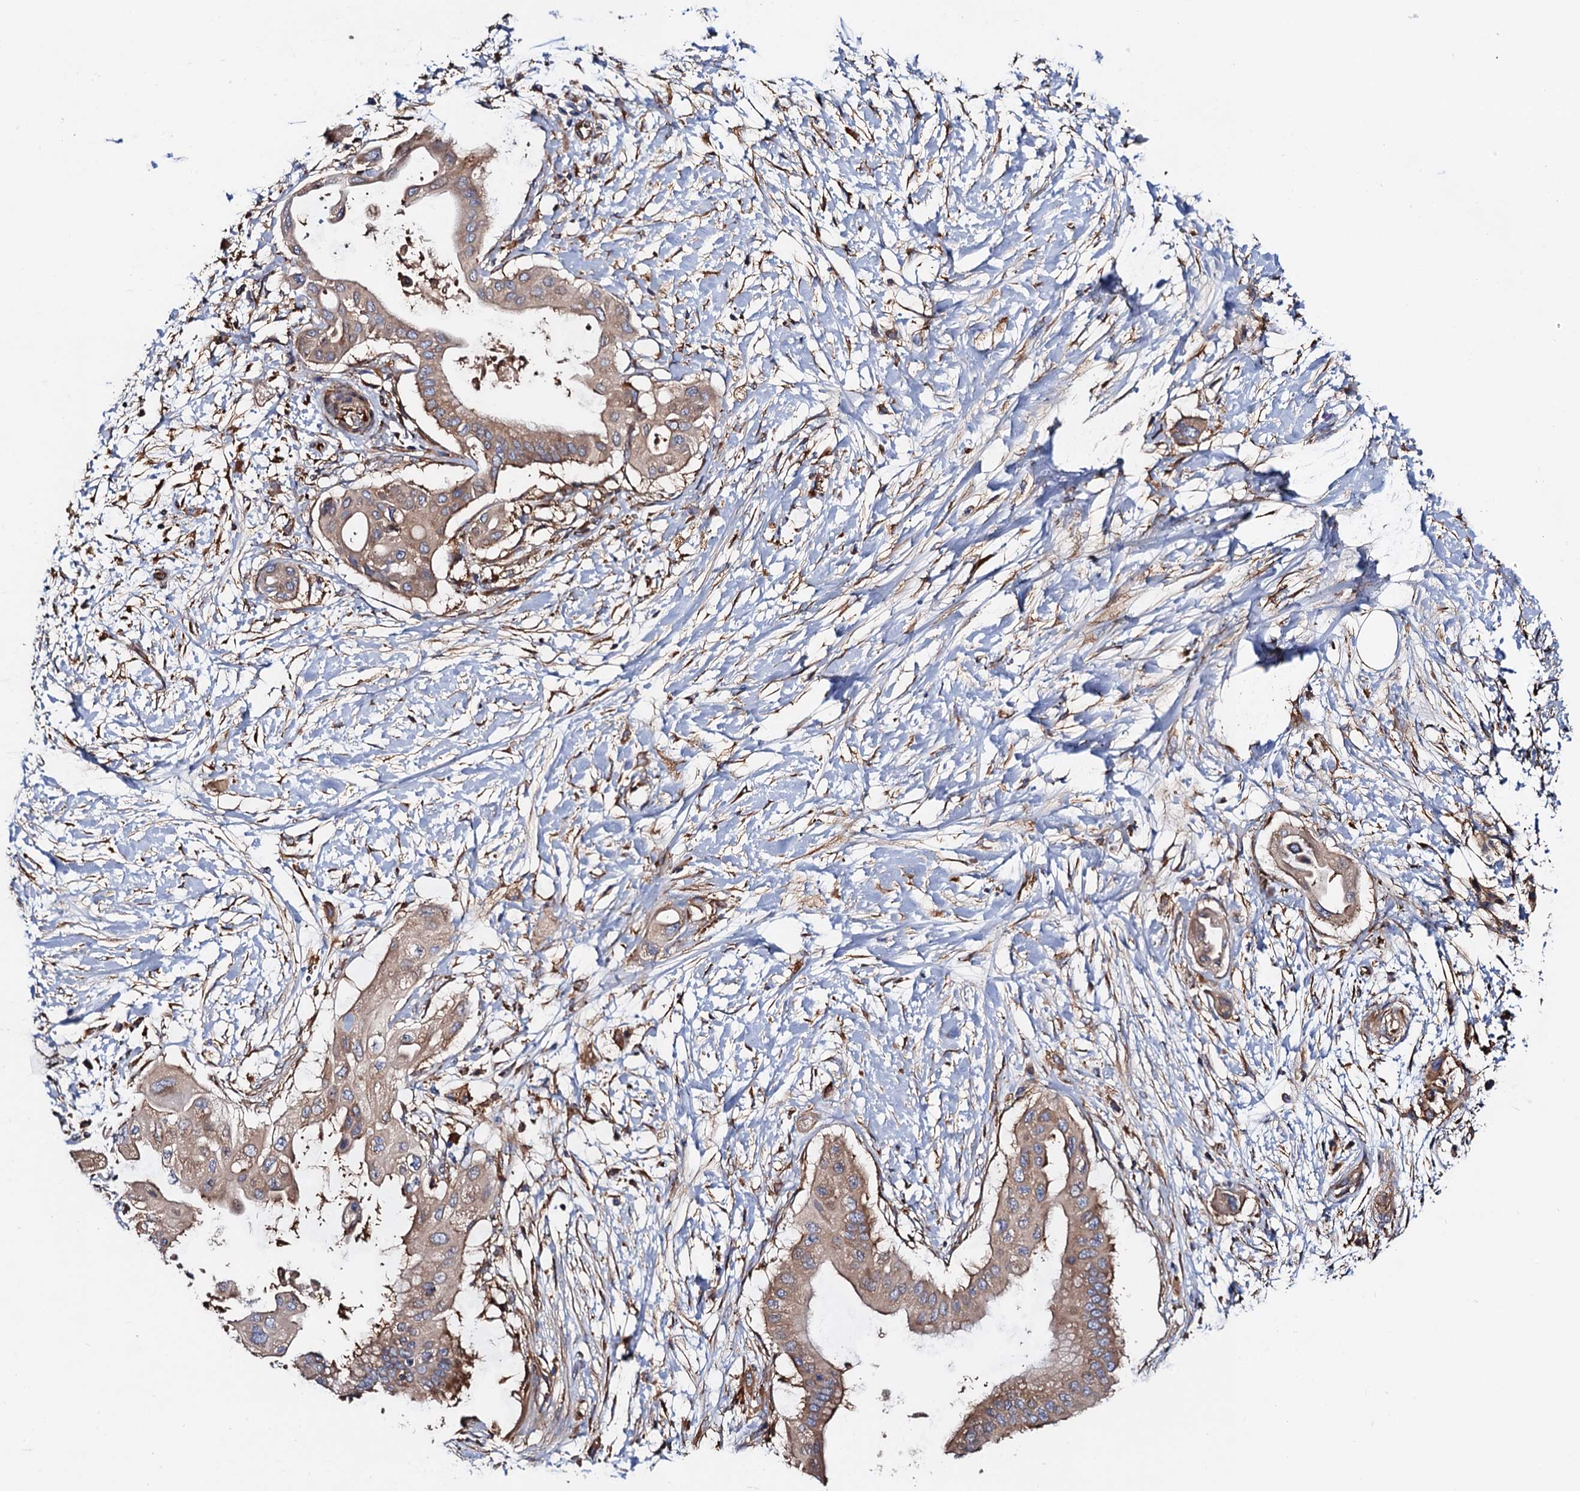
{"staining": {"intensity": "weak", "quantity": ">75%", "location": "cytoplasmic/membranous"}, "tissue": "pancreatic cancer", "cell_type": "Tumor cells", "image_type": "cancer", "snomed": [{"axis": "morphology", "description": "Adenocarcinoma, NOS"}, {"axis": "topography", "description": "Pancreas"}], "caption": "High-power microscopy captured an IHC micrograph of pancreatic cancer, revealing weak cytoplasmic/membranous positivity in approximately >75% of tumor cells.", "gene": "MRPL48", "patient": {"sex": "male", "age": 68}}